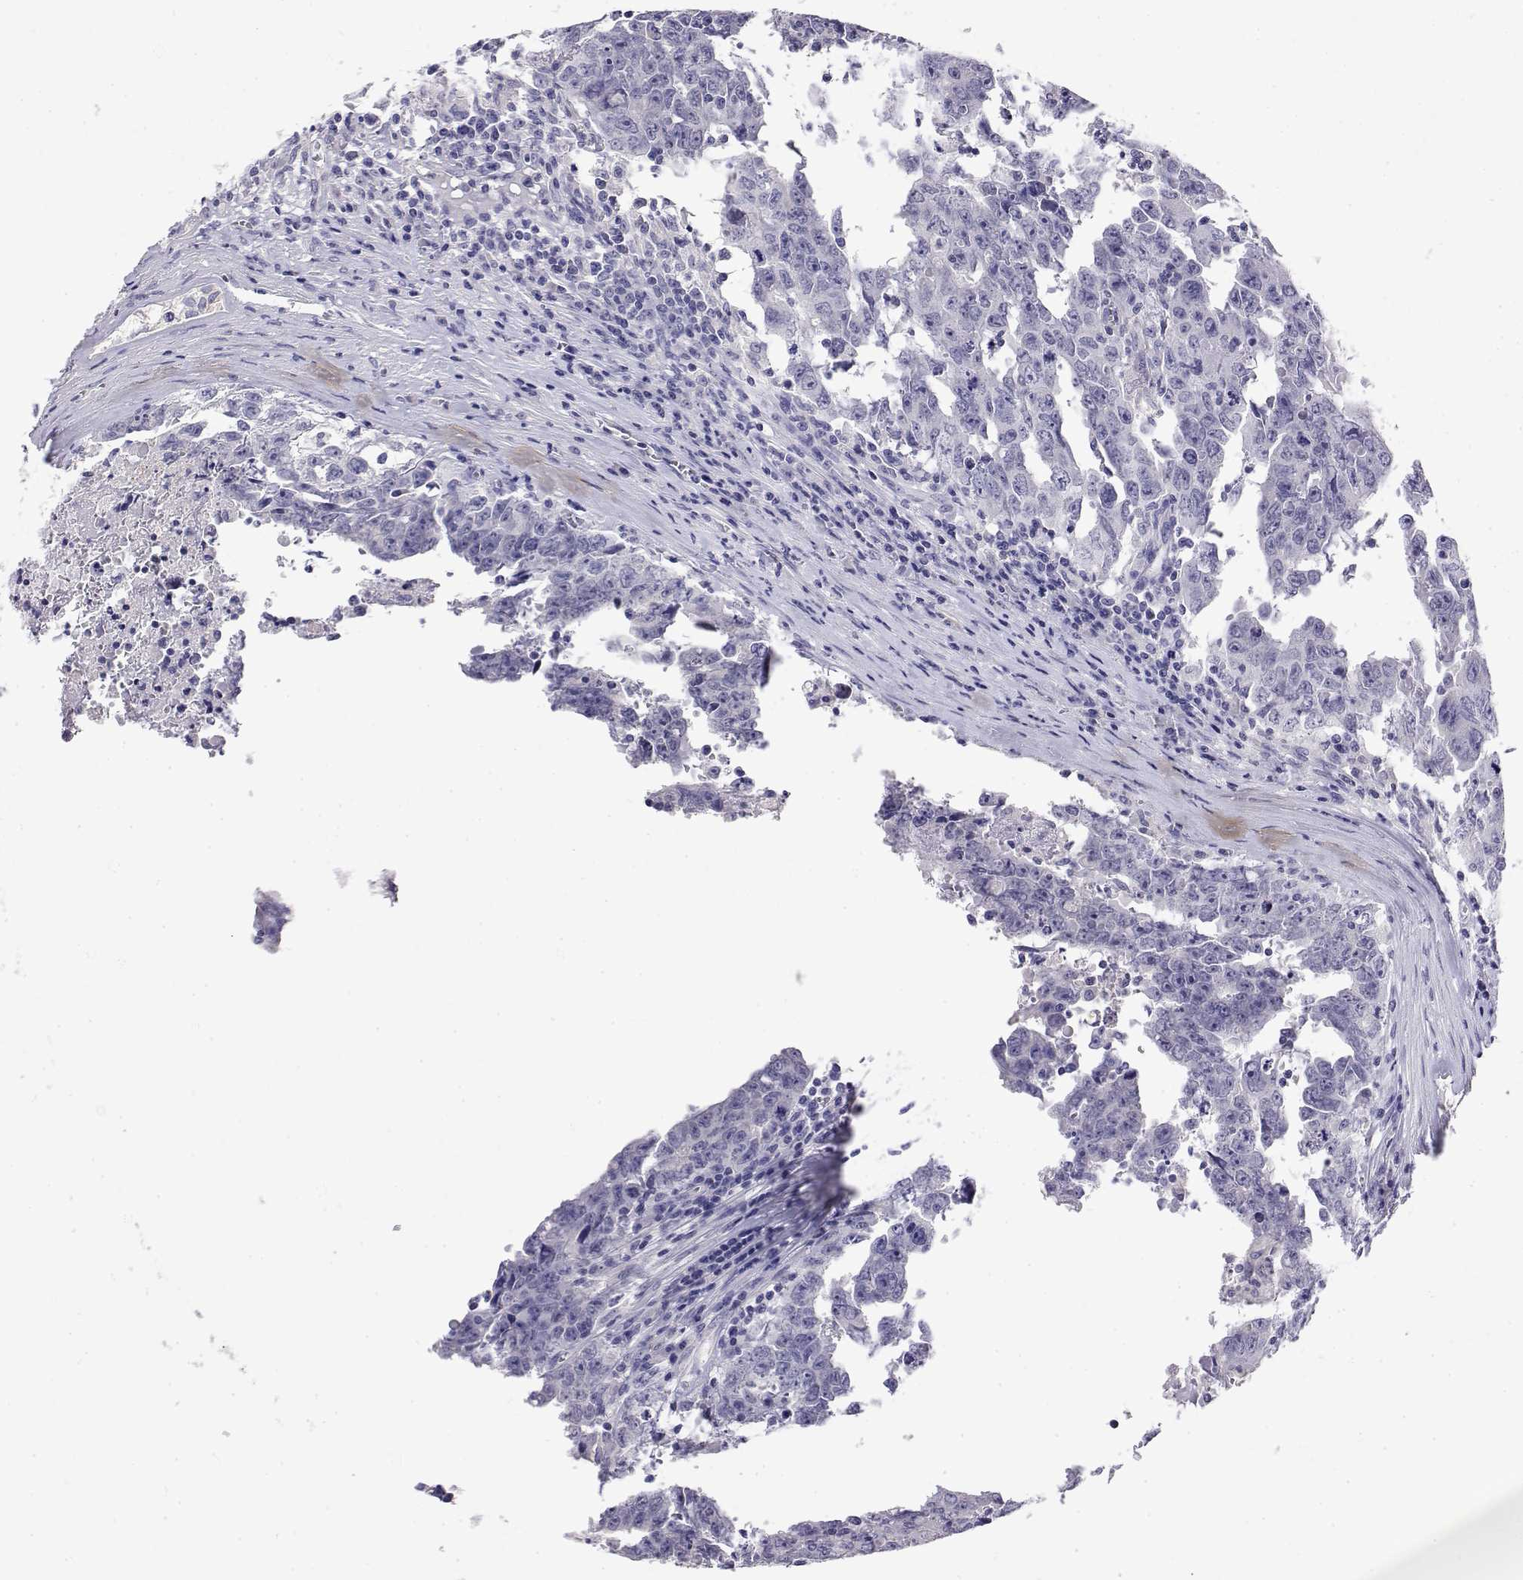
{"staining": {"intensity": "negative", "quantity": "none", "location": "none"}, "tissue": "testis cancer", "cell_type": "Tumor cells", "image_type": "cancer", "snomed": [{"axis": "morphology", "description": "Carcinoma, Embryonal, NOS"}, {"axis": "topography", "description": "Testis"}], "caption": "The histopathology image demonstrates no staining of tumor cells in testis cancer (embryonal carcinoma).", "gene": "LY6D", "patient": {"sex": "male", "age": 22}}